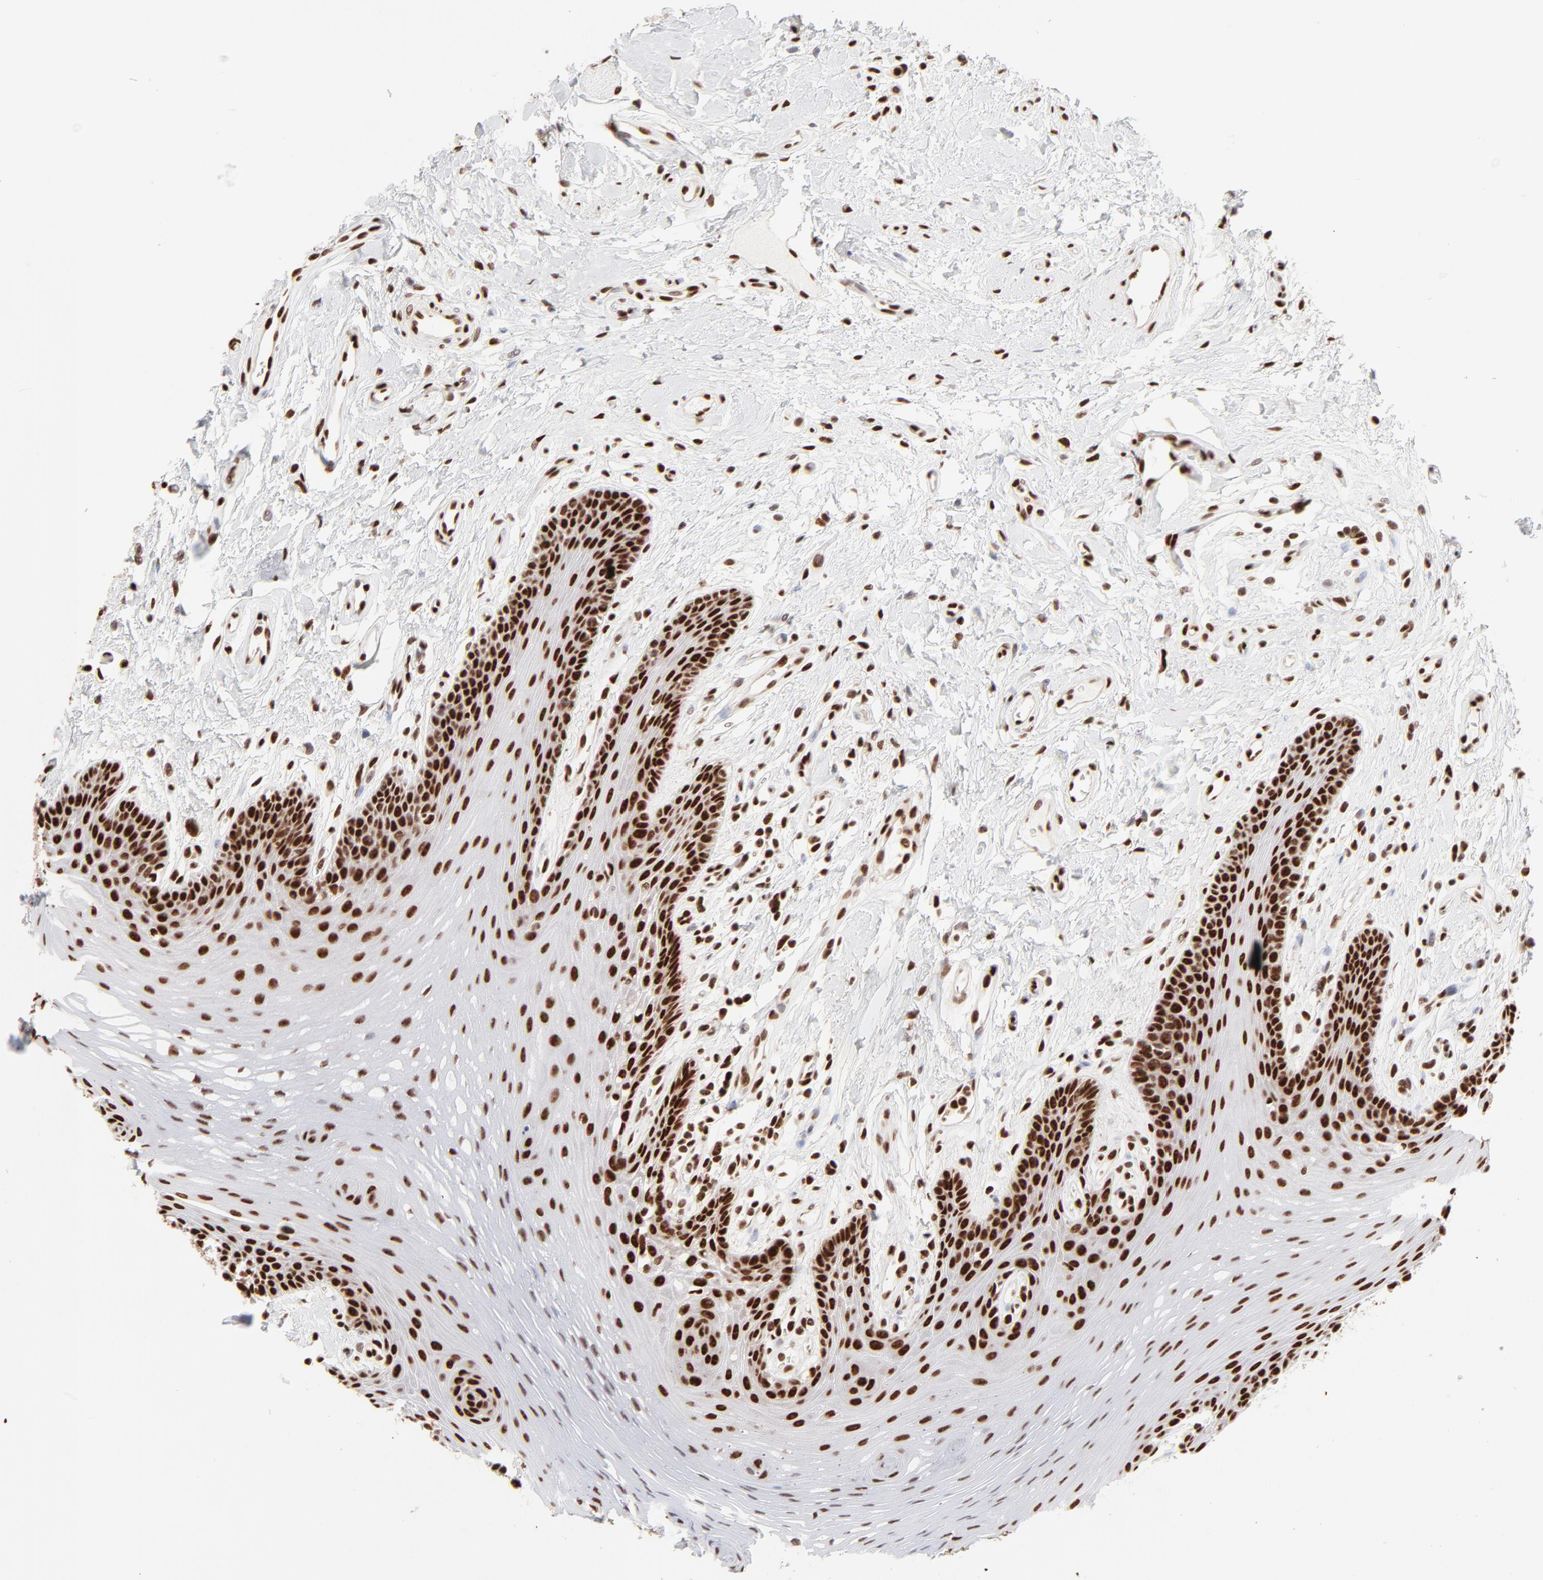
{"staining": {"intensity": "strong", "quantity": ">75%", "location": "nuclear"}, "tissue": "oral mucosa", "cell_type": "Squamous epithelial cells", "image_type": "normal", "snomed": [{"axis": "morphology", "description": "Normal tissue, NOS"}, {"axis": "topography", "description": "Oral tissue"}], "caption": "The immunohistochemical stain labels strong nuclear expression in squamous epithelial cells of normal oral mucosa. The staining was performed using DAB, with brown indicating positive protein expression. Nuclei are stained blue with hematoxylin.", "gene": "TARDBP", "patient": {"sex": "male", "age": 62}}